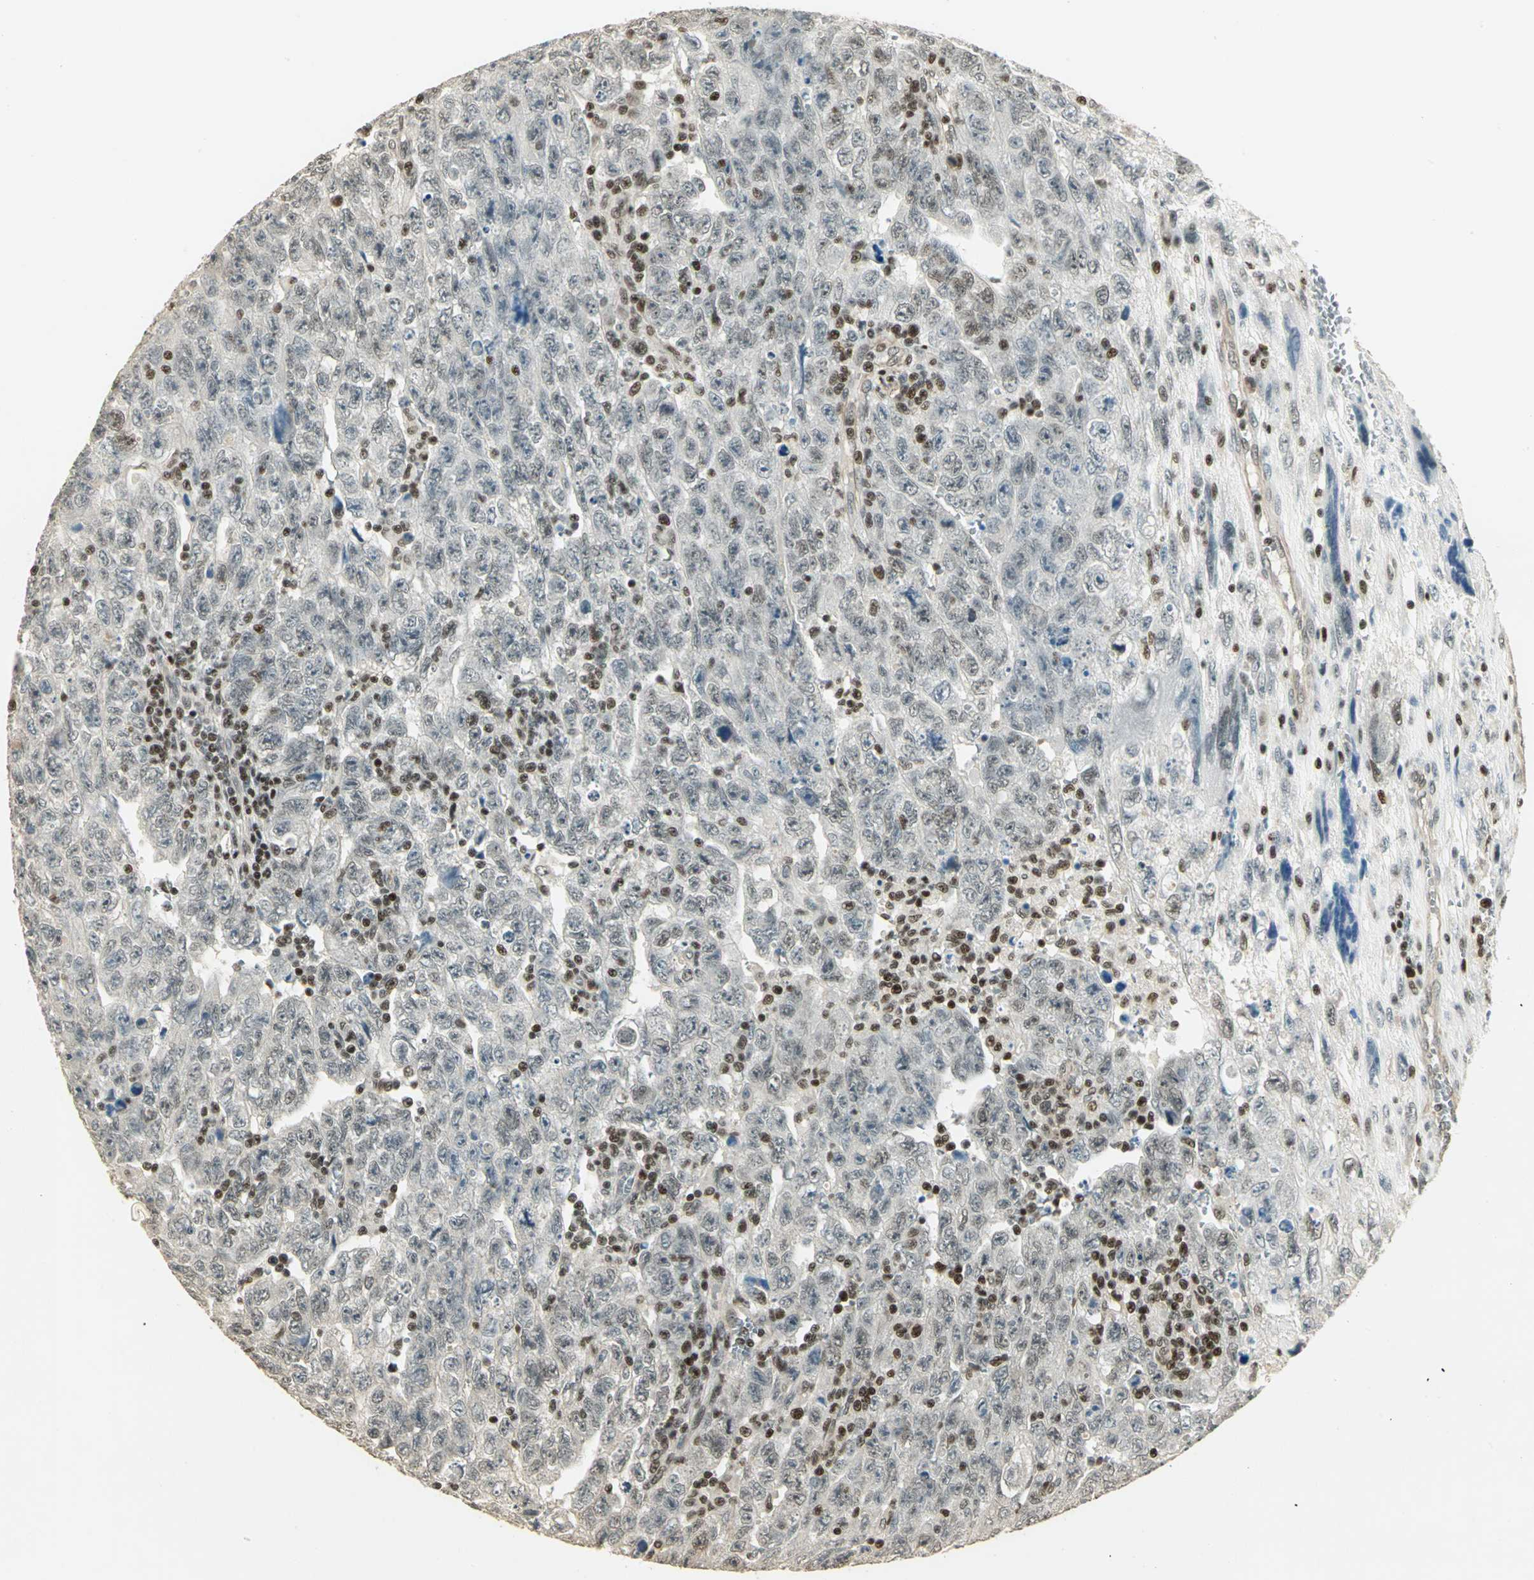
{"staining": {"intensity": "negative", "quantity": "none", "location": "none"}, "tissue": "testis cancer", "cell_type": "Tumor cells", "image_type": "cancer", "snomed": [{"axis": "morphology", "description": "Carcinoma, Embryonal, NOS"}, {"axis": "topography", "description": "Testis"}], "caption": "DAB immunohistochemical staining of testis embryonal carcinoma demonstrates no significant staining in tumor cells.", "gene": "ELF1", "patient": {"sex": "male", "age": 28}}